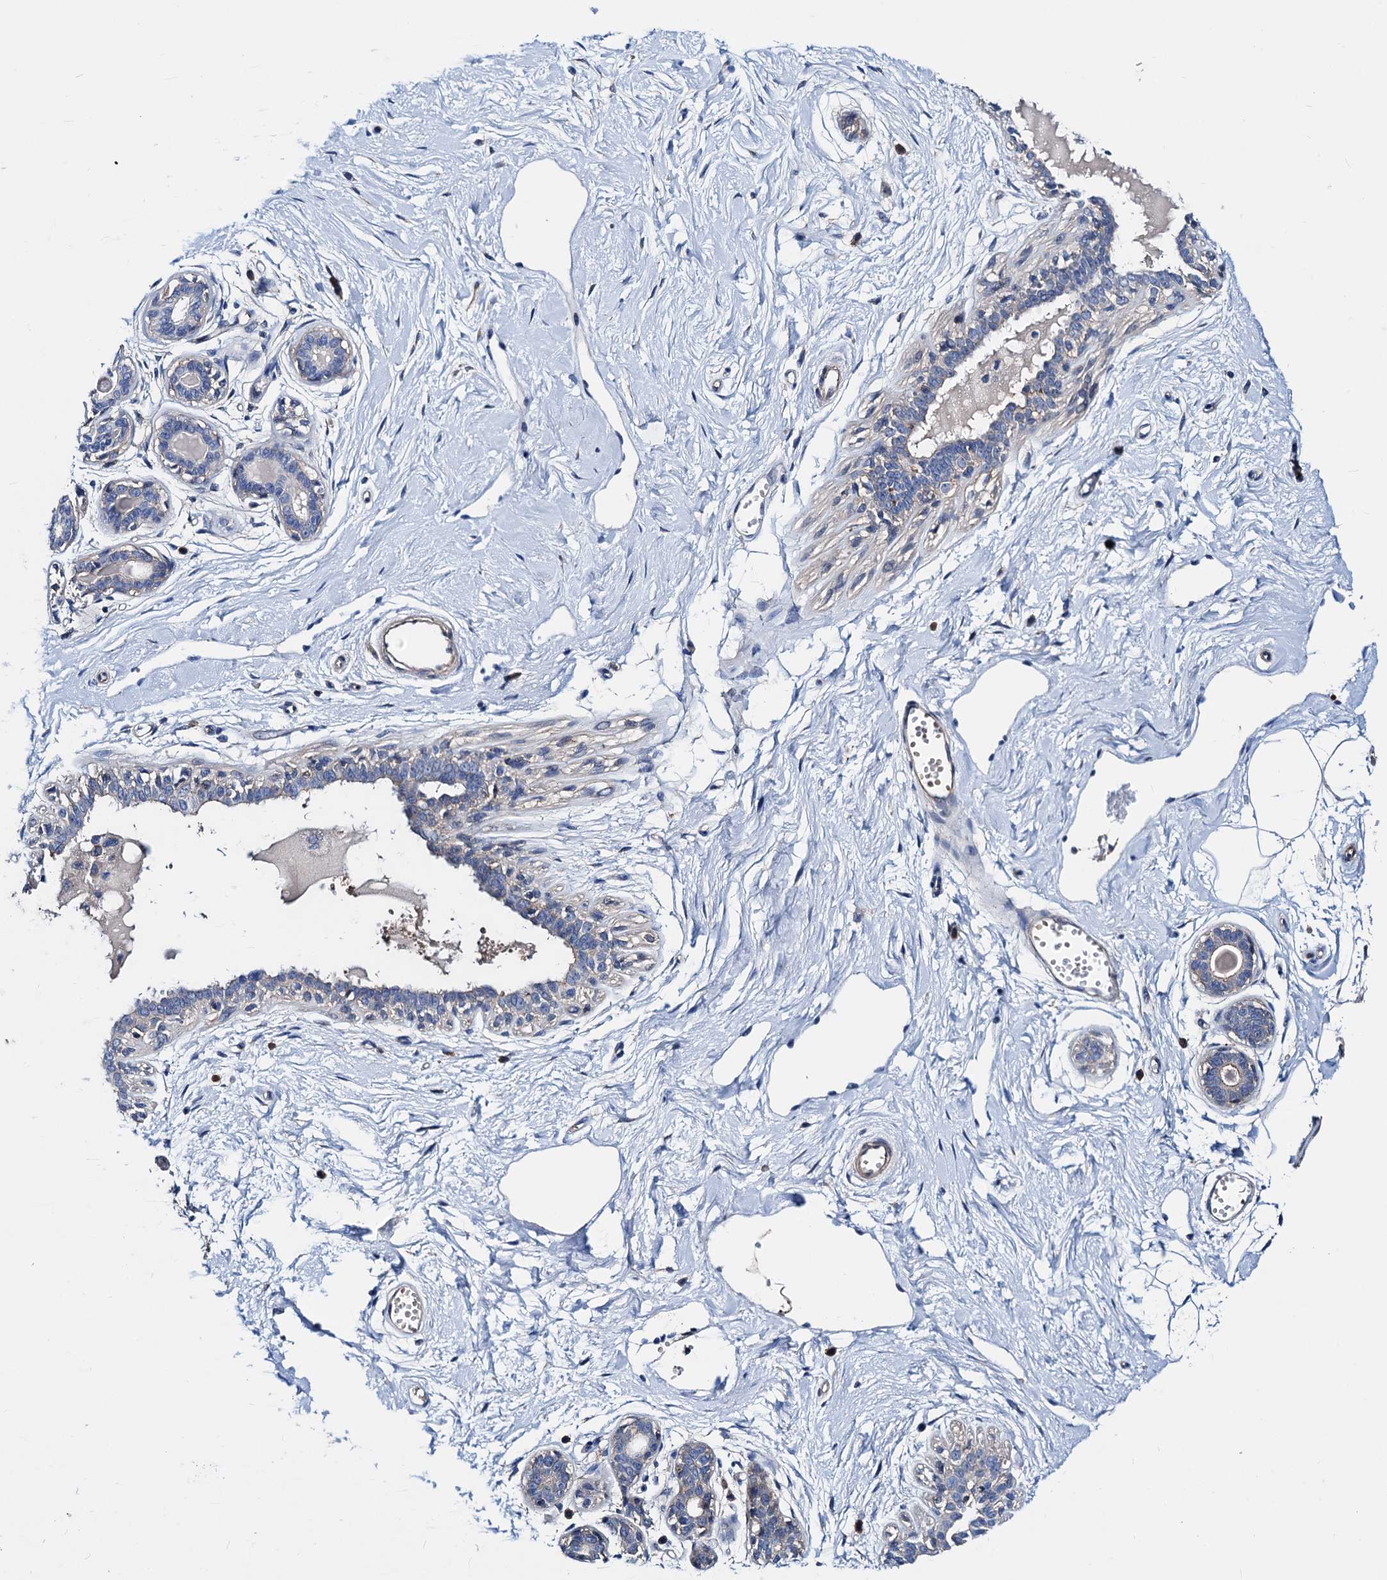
{"staining": {"intensity": "negative", "quantity": "none", "location": "none"}, "tissue": "breast", "cell_type": "Adipocytes", "image_type": "normal", "snomed": [{"axis": "morphology", "description": "Normal tissue, NOS"}, {"axis": "topography", "description": "Breast"}], "caption": "Human breast stained for a protein using immunohistochemistry reveals no staining in adipocytes.", "gene": "GCOM1", "patient": {"sex": "female", "age": 45}}